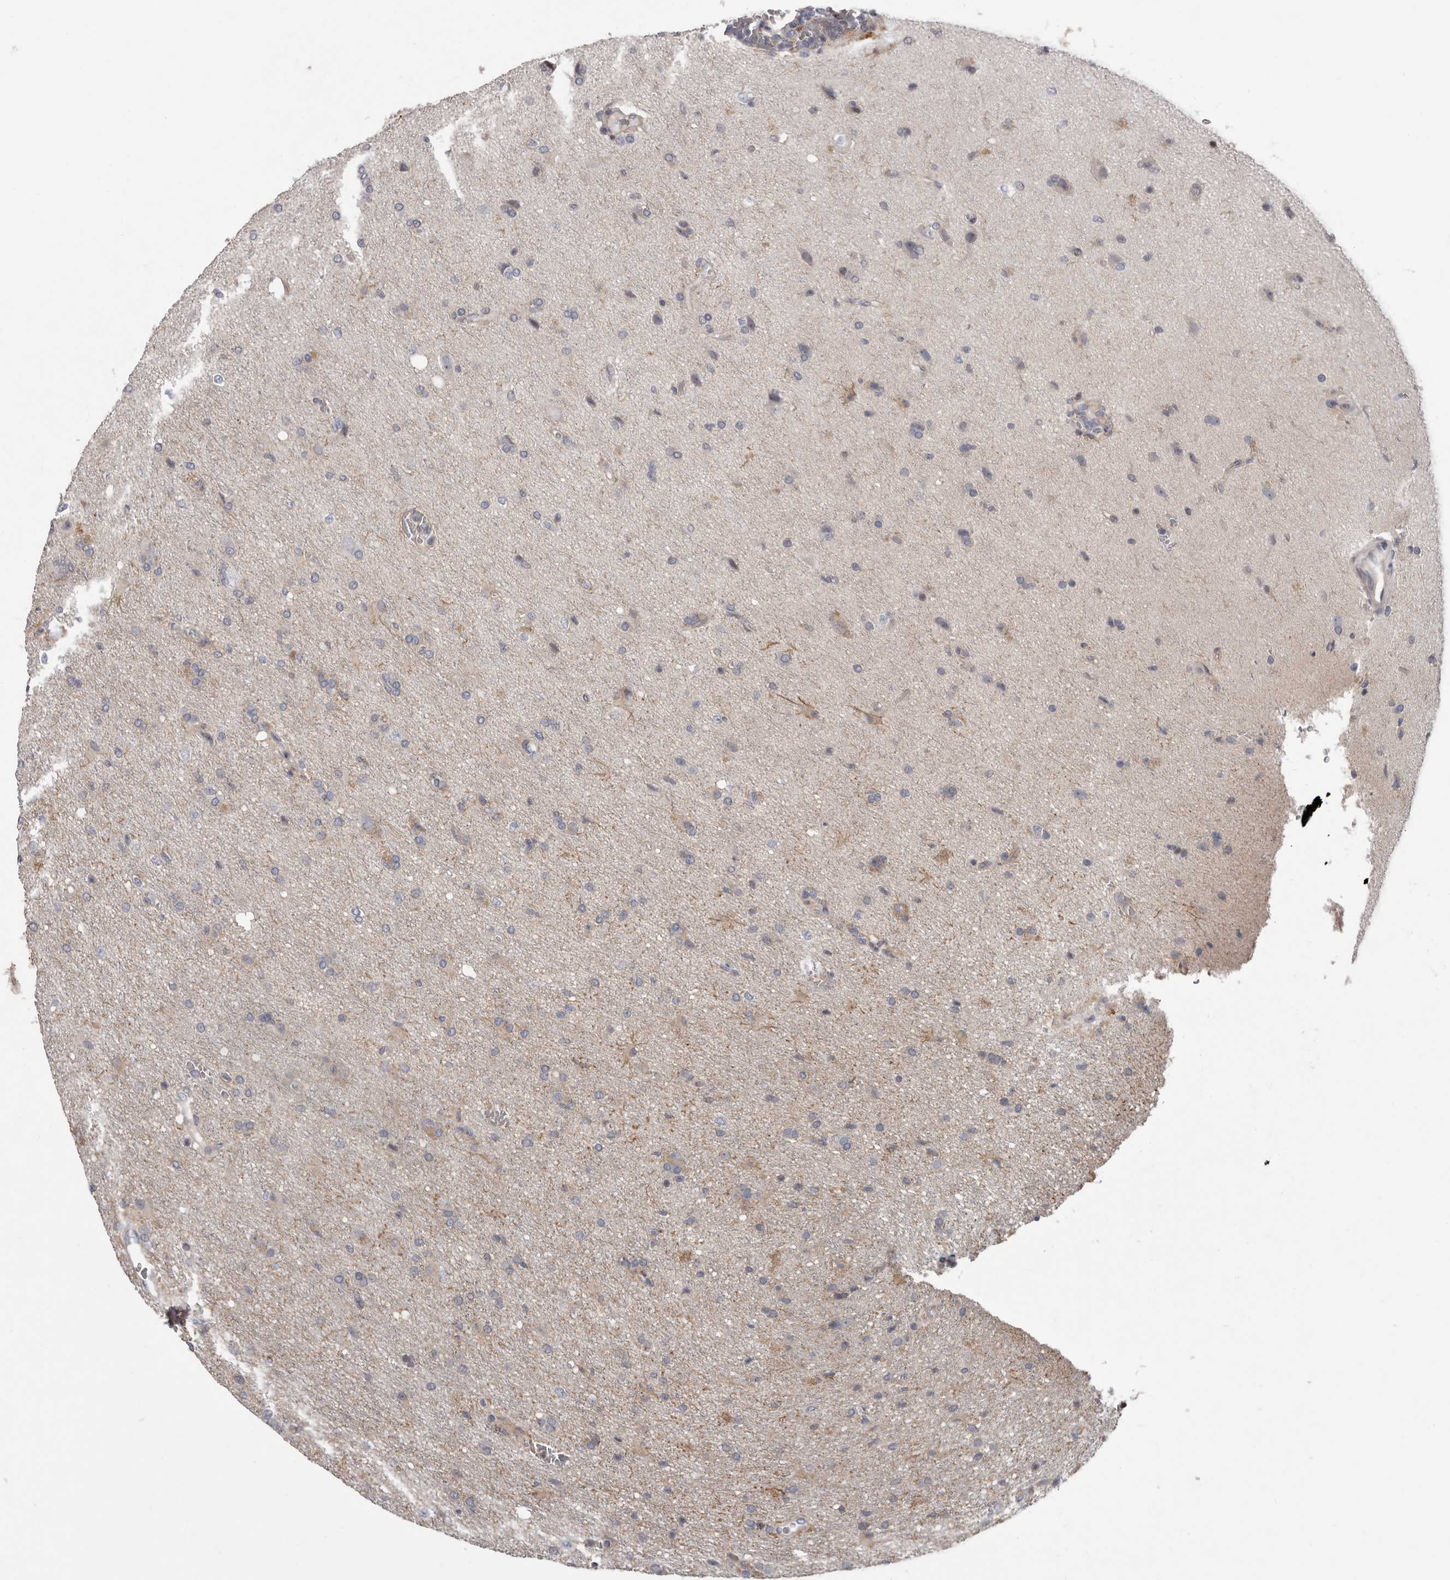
{"staining": {"intensity": "negative", "quantity": "none", "location": "none"}, "tissue": "glioma", "cell_type": "Tumor cells", "image_type": "cancer", "snomed": [{"axis": "morphology", "description": "Glioma, malignant, High grade"}, {"axis": "topography", "description": "Brain"}], "caption": "This is an immunohistochemistry photomicrograph of malignant high-grade glioma. There is no positivity in tumor cells.", "gene": "FGFR4", "patient": {"sex": "female", "age": 57}}